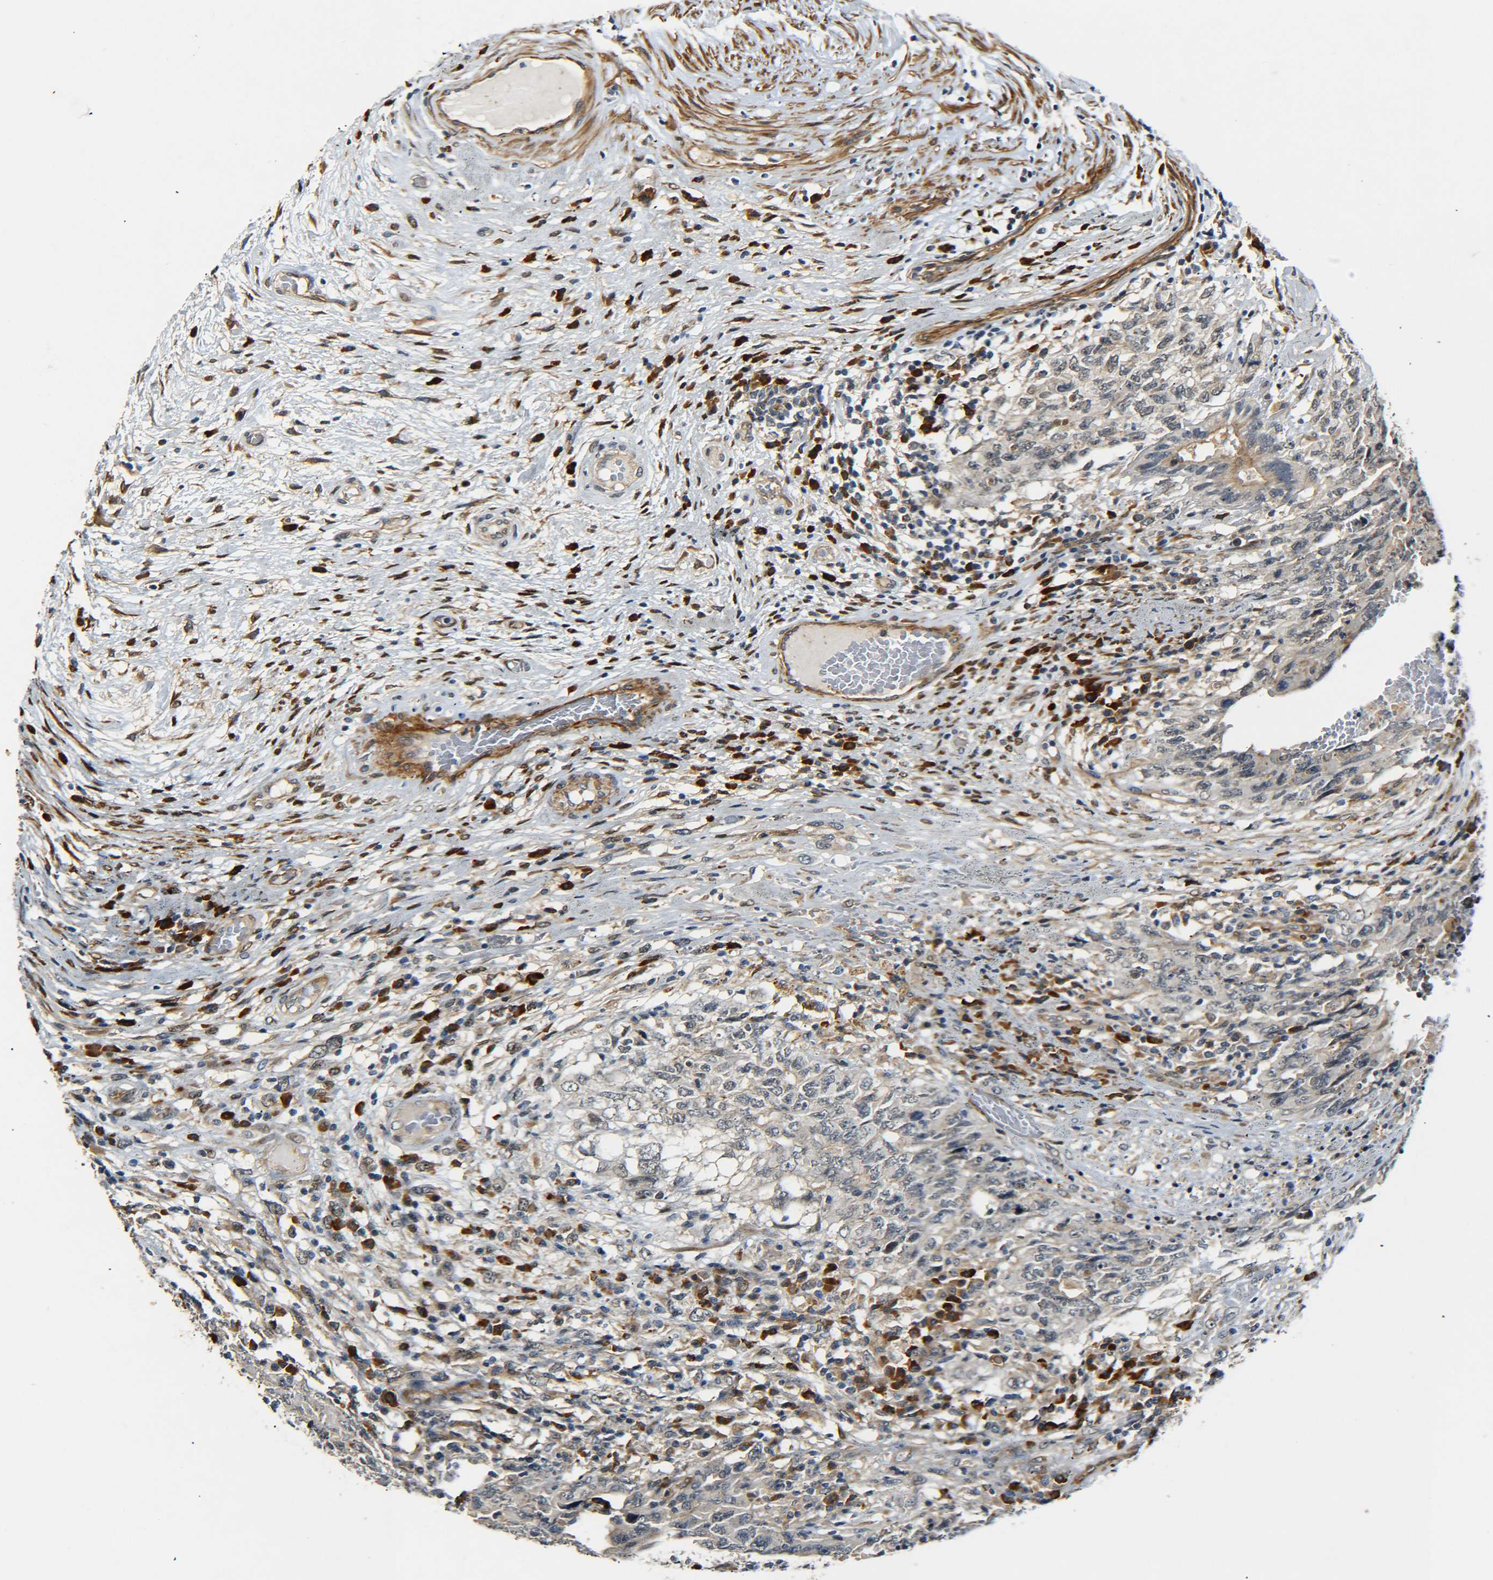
{"staining": {"intensity": "weak", "quantity": "<25%", "location": "cytoplasmic/membranous"}, "tissue": "testis cancer", "cell_type": "Tumor cells", "image_type": "cancer", "snomed": [{"axis": "morphology", "description": "Carcinoma, Embryonal, NOS"}, {"axis": "topography", "description": "Testis"}], "caption": "The immunohistochemistry (IHC) micrograph has no significant positivity in tumor cells of embryonal carcinoma (testis) tissue. Brightfield microscopy of immunohistochemistry stained with DAB (3,3'-diaminobenzidine) (brown) and hematoxylin (blue), captured at high magnification.", "gene": "MEIS1", "patient": {"sex": "male", "age": 26}}